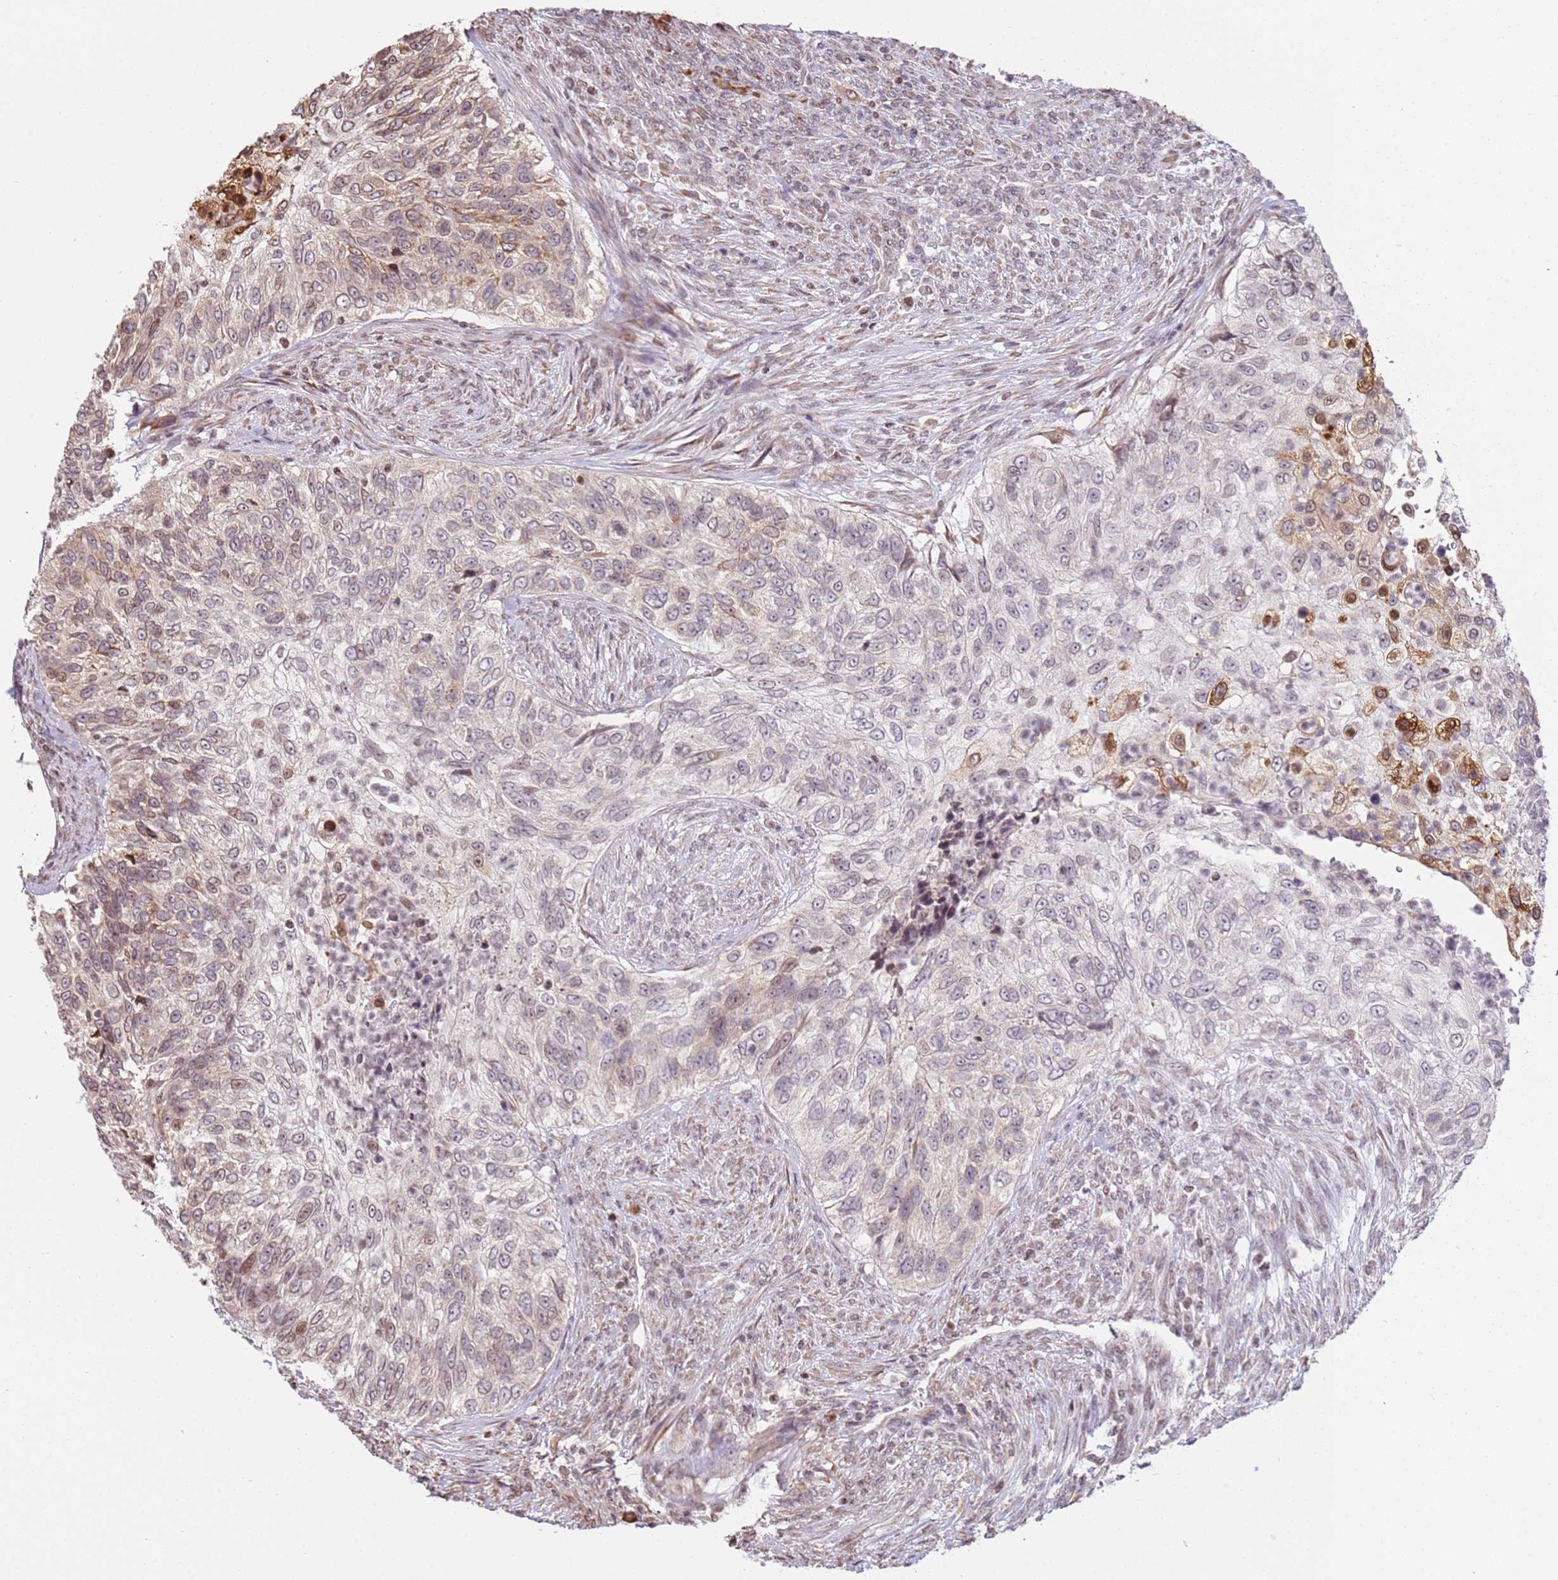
{"staining": {"intensity": "weak", "quantity": "<25%", "location": "cytoplasmic/membranous"}, "tissue": "urothelial cancer", "cell_type": "Tumor cells", "image_type": "cancer", "snomed": [{"axis": "morphology", "description": "Urothelial carcinoma, High grade"}, {"axis": "topography", "description": "Urinary bladder"}], "caption": "This is an immunohistochemistry (IHC) image of human urothelial carcinoma (high-grade). There is no positivity in tumor cells.", "gene": "SCAF1", "patient": {"sex": "female", "age": 60}}